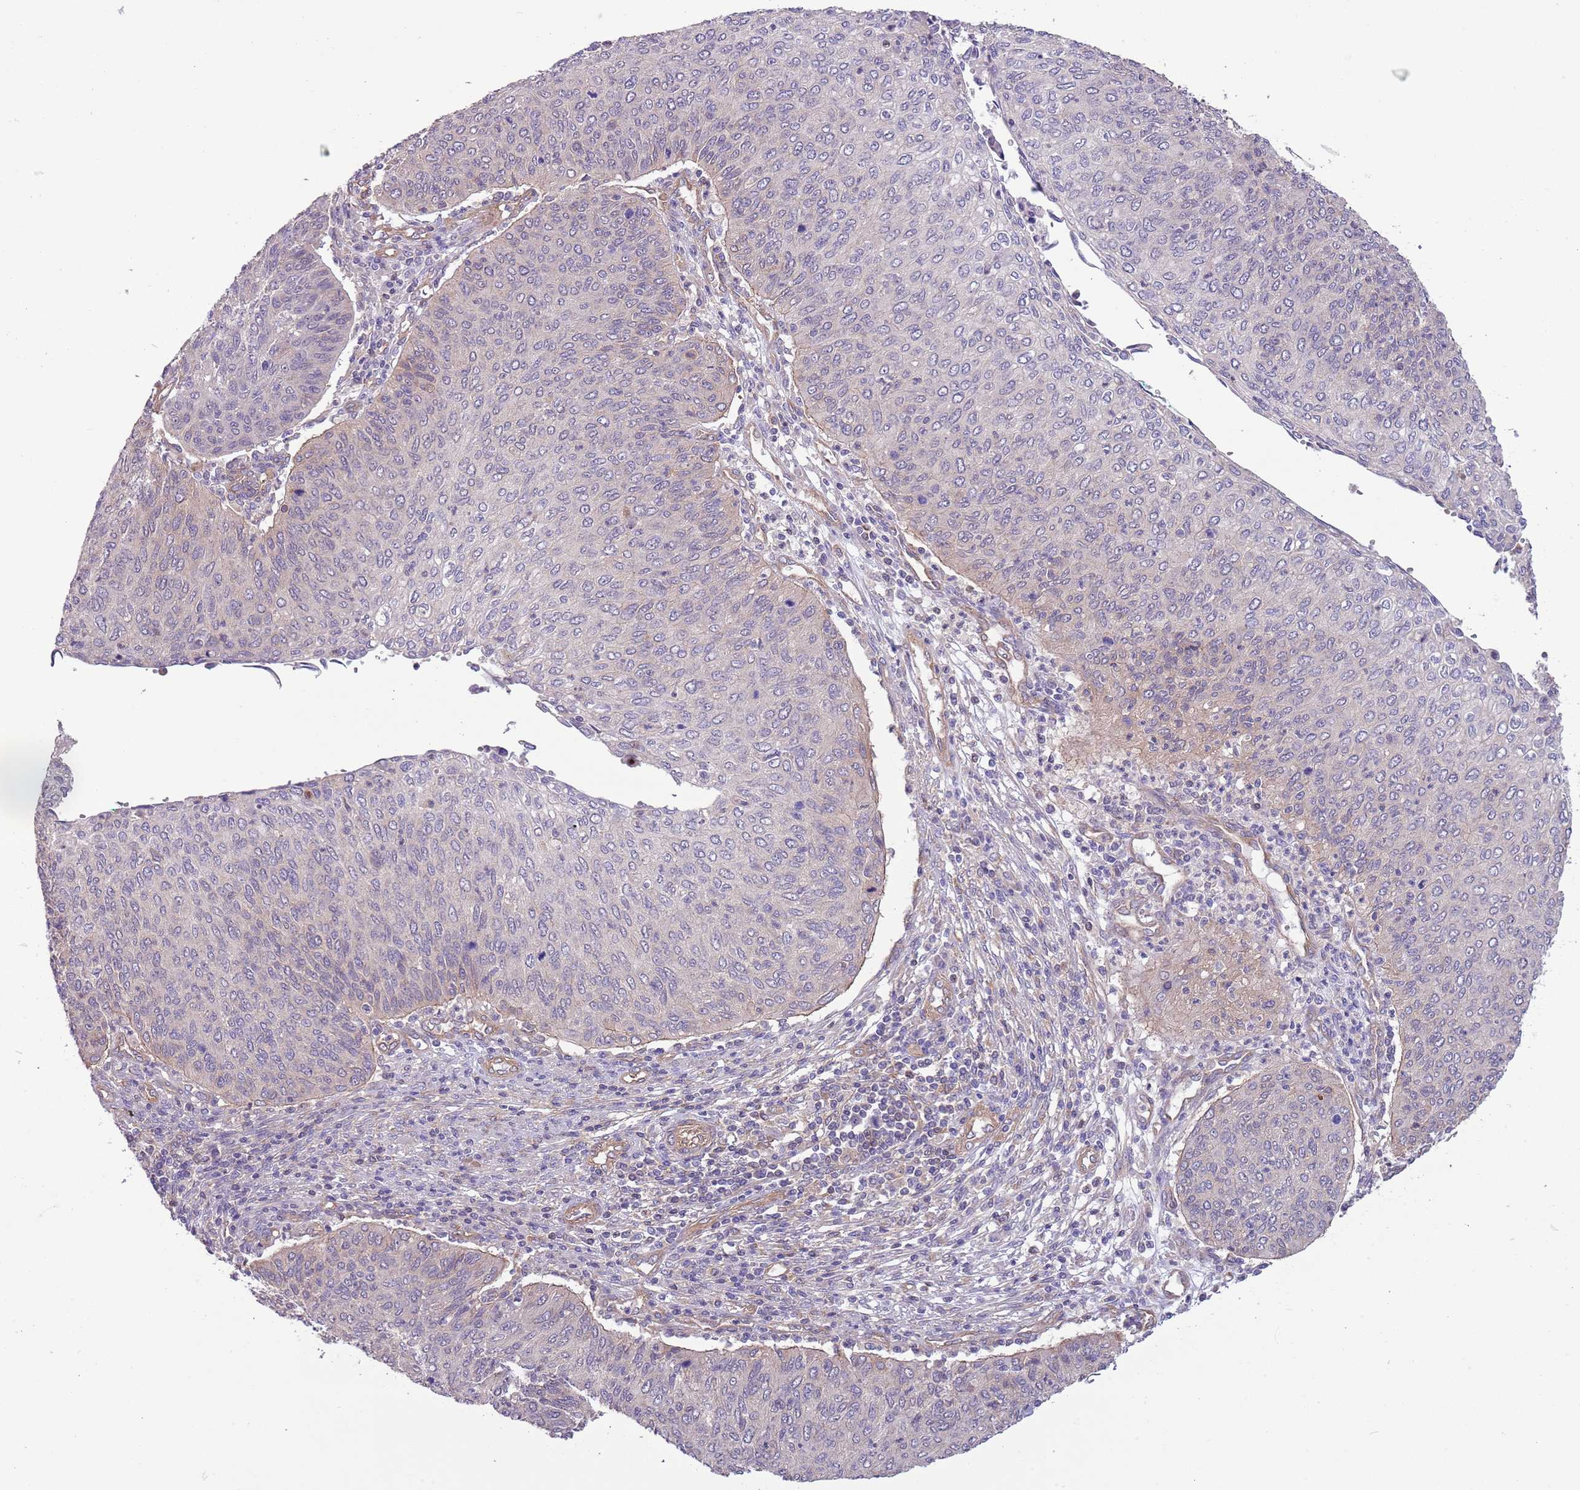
{"staining": {"intensity": "negative", "quantity": "none", "location": "none"}, "tissue": "cervical cancer", "cell_type": "Tumor cells", "image_type": "cancer", "snomed": [{"axis": "morphology", "description": "Squamous cell carcinoma, NOS"}, {"axis": "topography", "description": "Cervix"}], "caption": "Human cervical cancer (squamous cell carcinoma) stained for a protein using IHC shows no staining in tumor cells.", "gene": "LPIN2", "patient": {"sex": "female", "age": 38}}